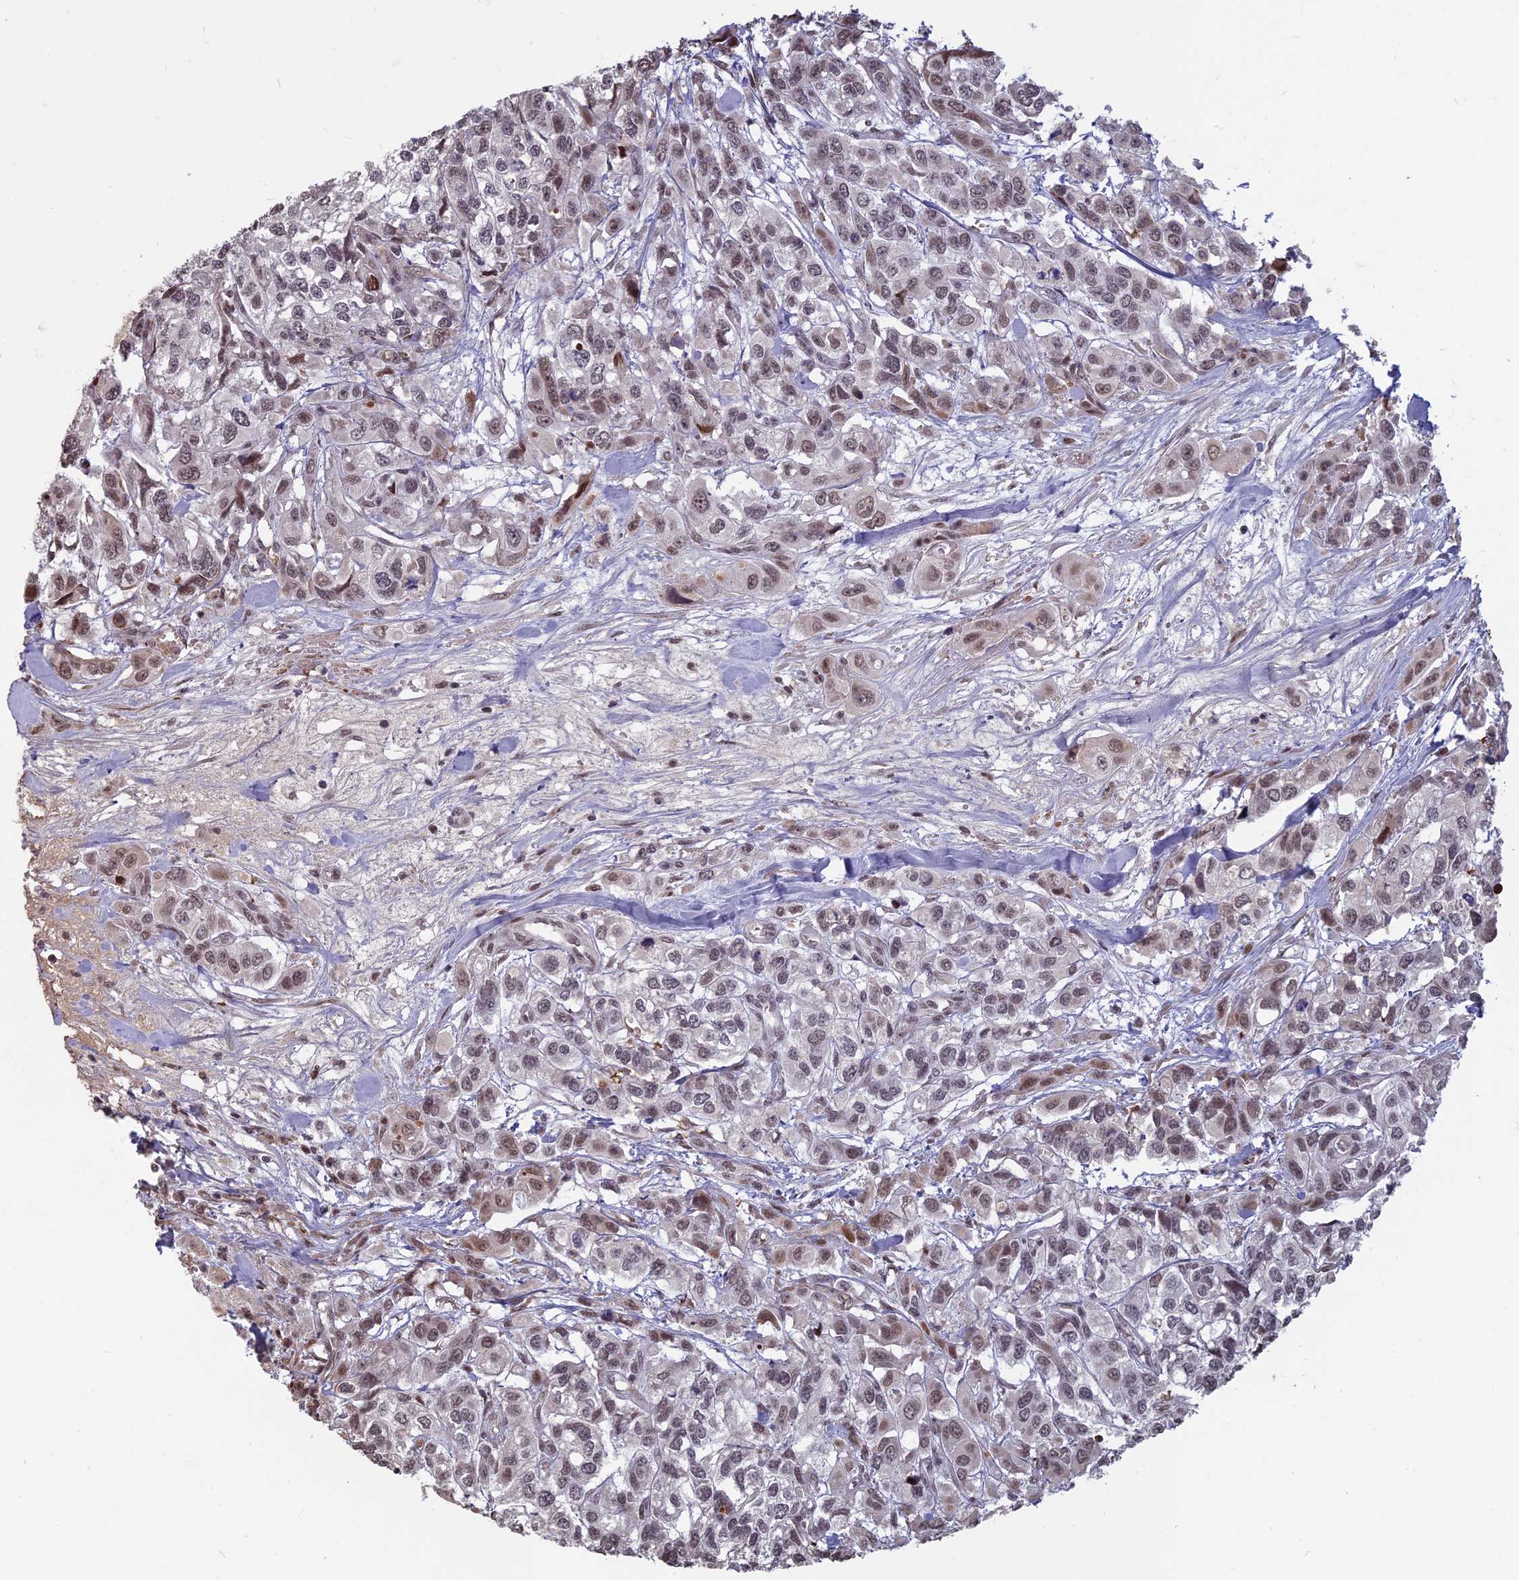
{"staining": {"intensity": "weak", "quantity": ">75%", "location": "nuclear"}, "tissue": "urothelial cancer", "cell_type": "Tumor cells", "image_type": "cancer", "snomed": [{"axis": "morphology", "description": "Urothelial carcinoma, High grade"}, {"axis": "topography", "description": "Urinary bladder"}], "caption": "Immunohistochemical staining of human high-grade urothelial carcinoma displays weak nuclear protein expression in approximately >75% of tumor cells.", "gene": "MFAP1", "patient": {"sex": "male", "age": 67}}